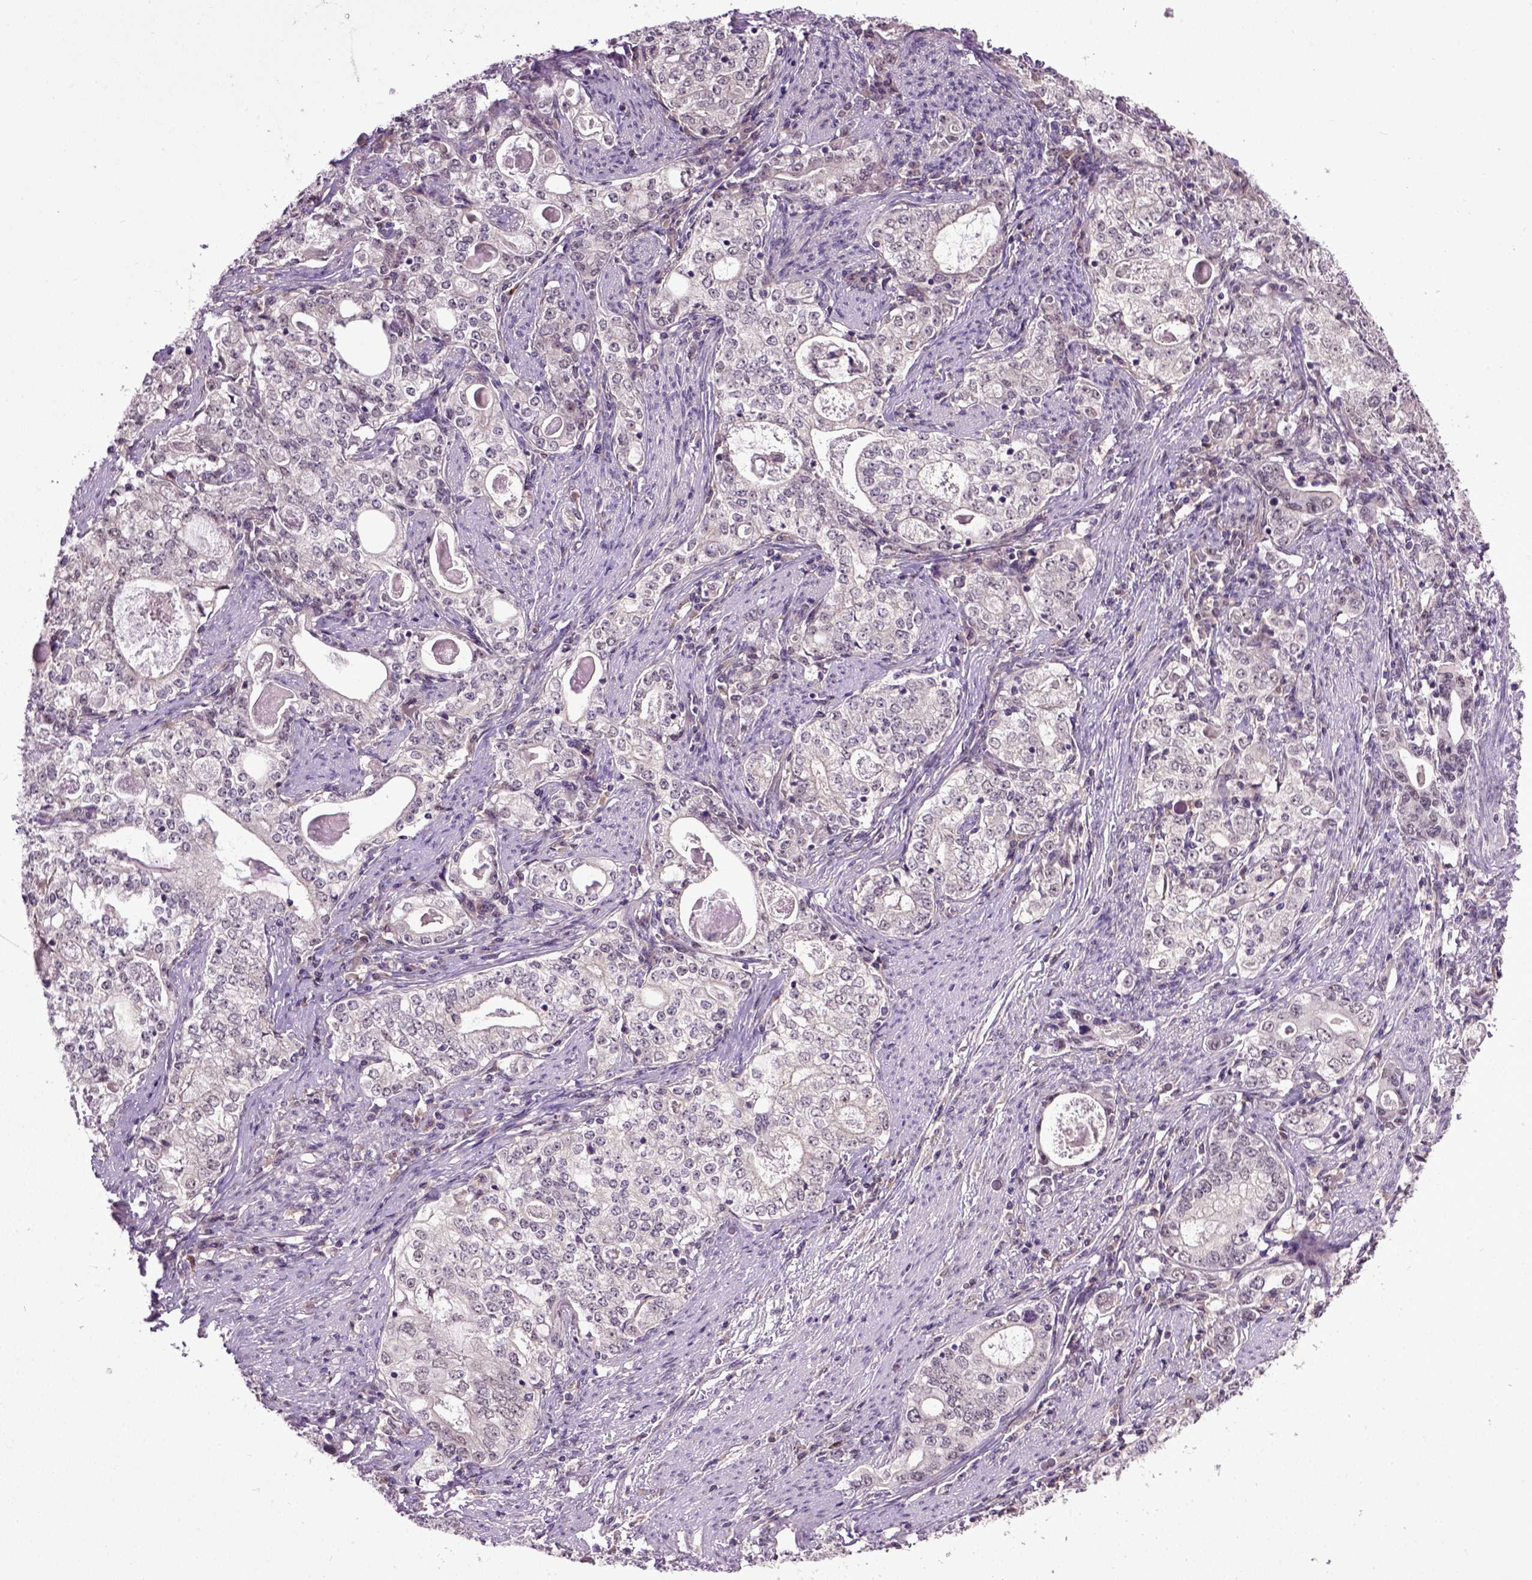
{"staining": {"intensity": "negative", "quantity": "none", "location": "none"}, "tissue": "stomach cancer", "cell_type": "Tumor cells", "image_type": "cancer", "snomed": [{"axis": "morphology", "description": "Adenocarcinoma, NOS"}, {"axis": "topography", "description": "Stomach, lower"}], "caption": "A high-resolution histopathology image shows immunohistochemistry staining of stomach cancer (adenocarcinoma), which demonstrates no significant positivity in tumor cells.", "gene": "RAB43", "patient": {"sex": "female", "age": 72}}